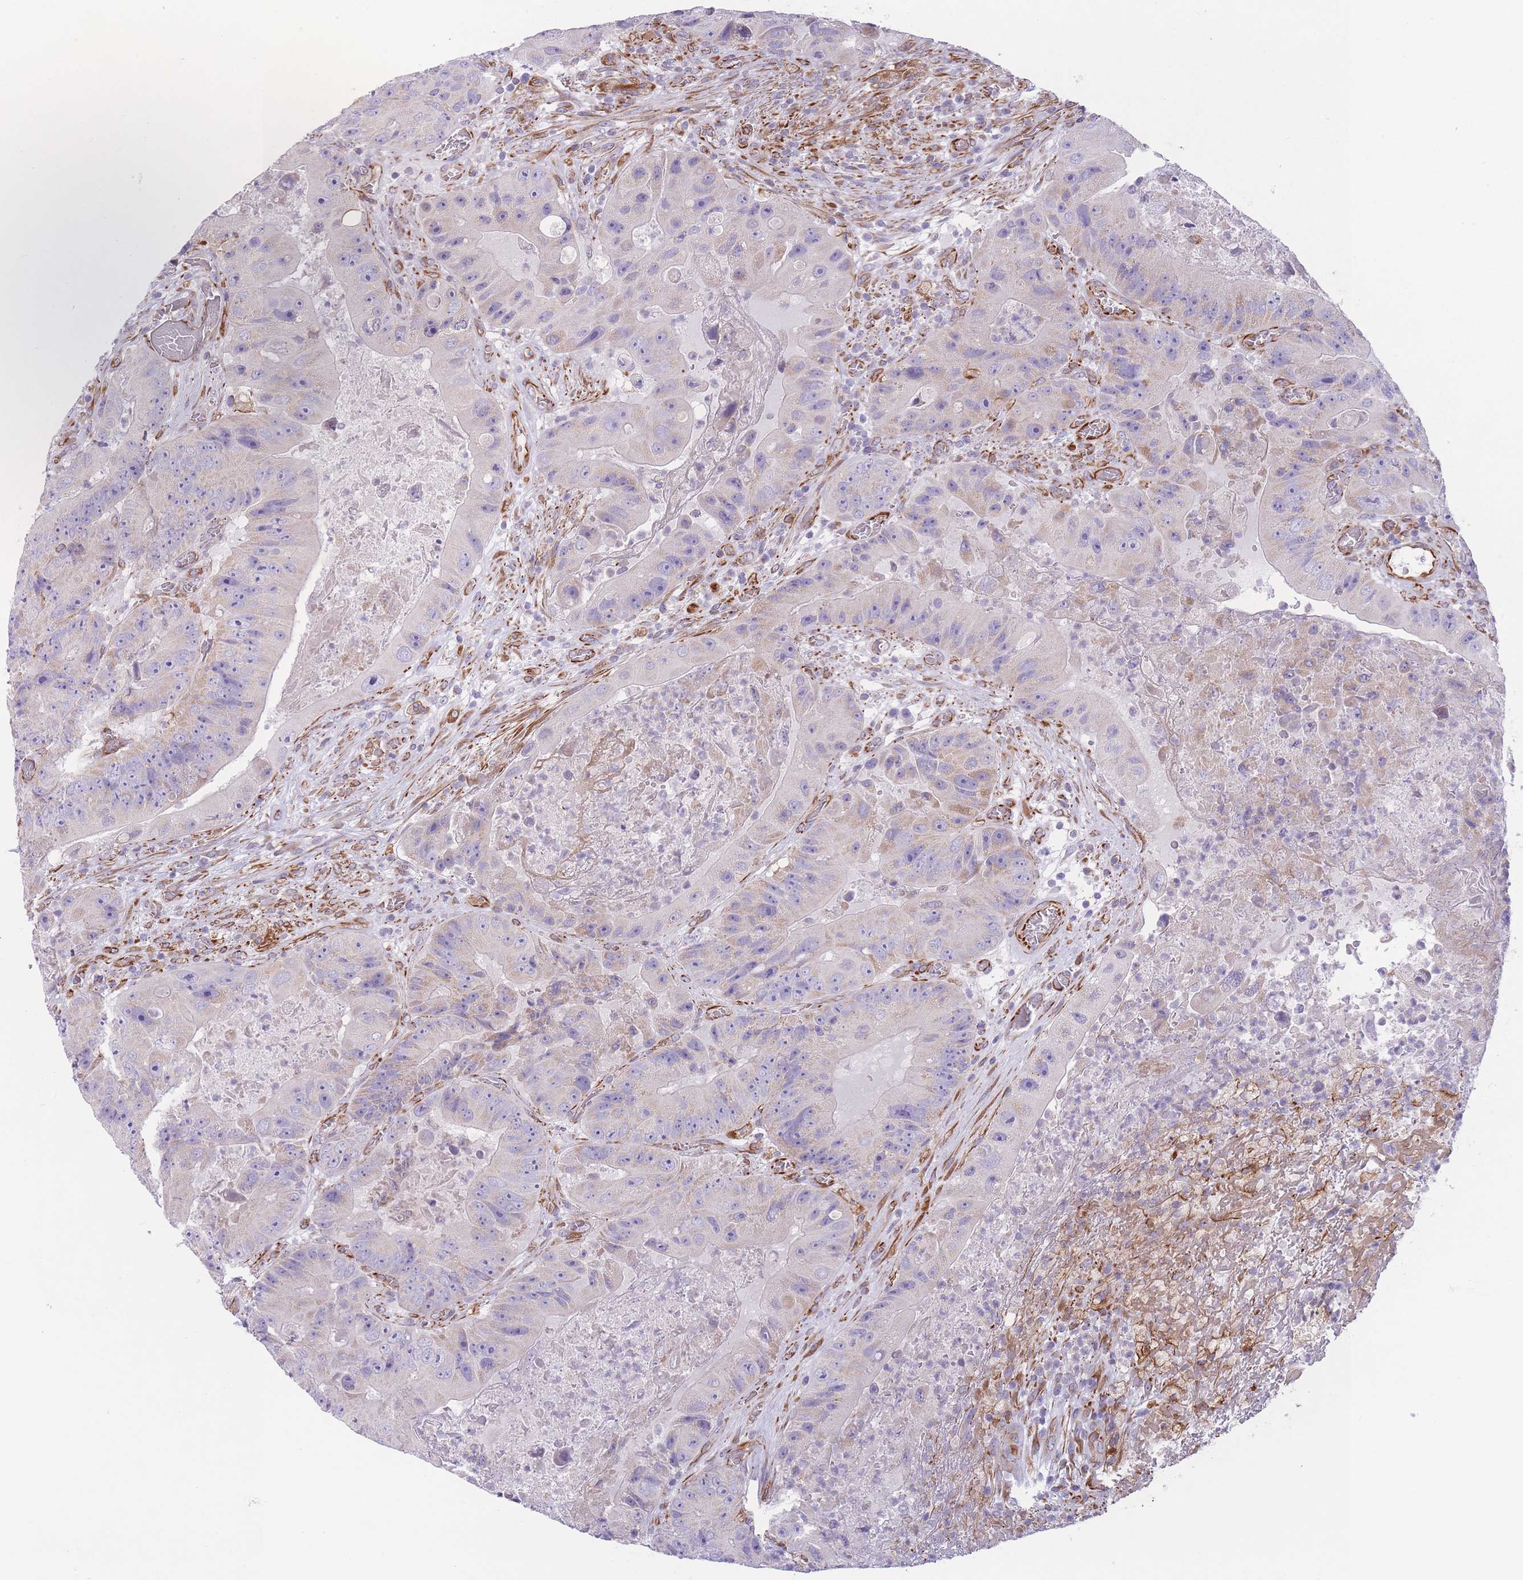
{"staining": {"intensity": "weak", "quantity": "25%-75%", "location": "cytoplasmic/membranous"}, "tissue": "colorectal cancer", "cell_type": "Tumor cells", "image_type": "cancer", "snomed": [{"axis": "morphology", "description": "Adenocarcinoma, NOS"}, {"axis": "topography", "description": "Colon"}], "caption": "A high-resolution micrograph shows IHC staining of colorectal cancer, which exhibits weak cytoplasmic/membranous positivity in approximately 25%-75% of tumor cells. (Stains: DAB (3,3'-diaminobenzidine) in brown, nuclei in blue, Microscopy: brightfield microscopy at high magnification).", "gene": "PTCD1", "patient": {"sex": "female", "age": 86}}